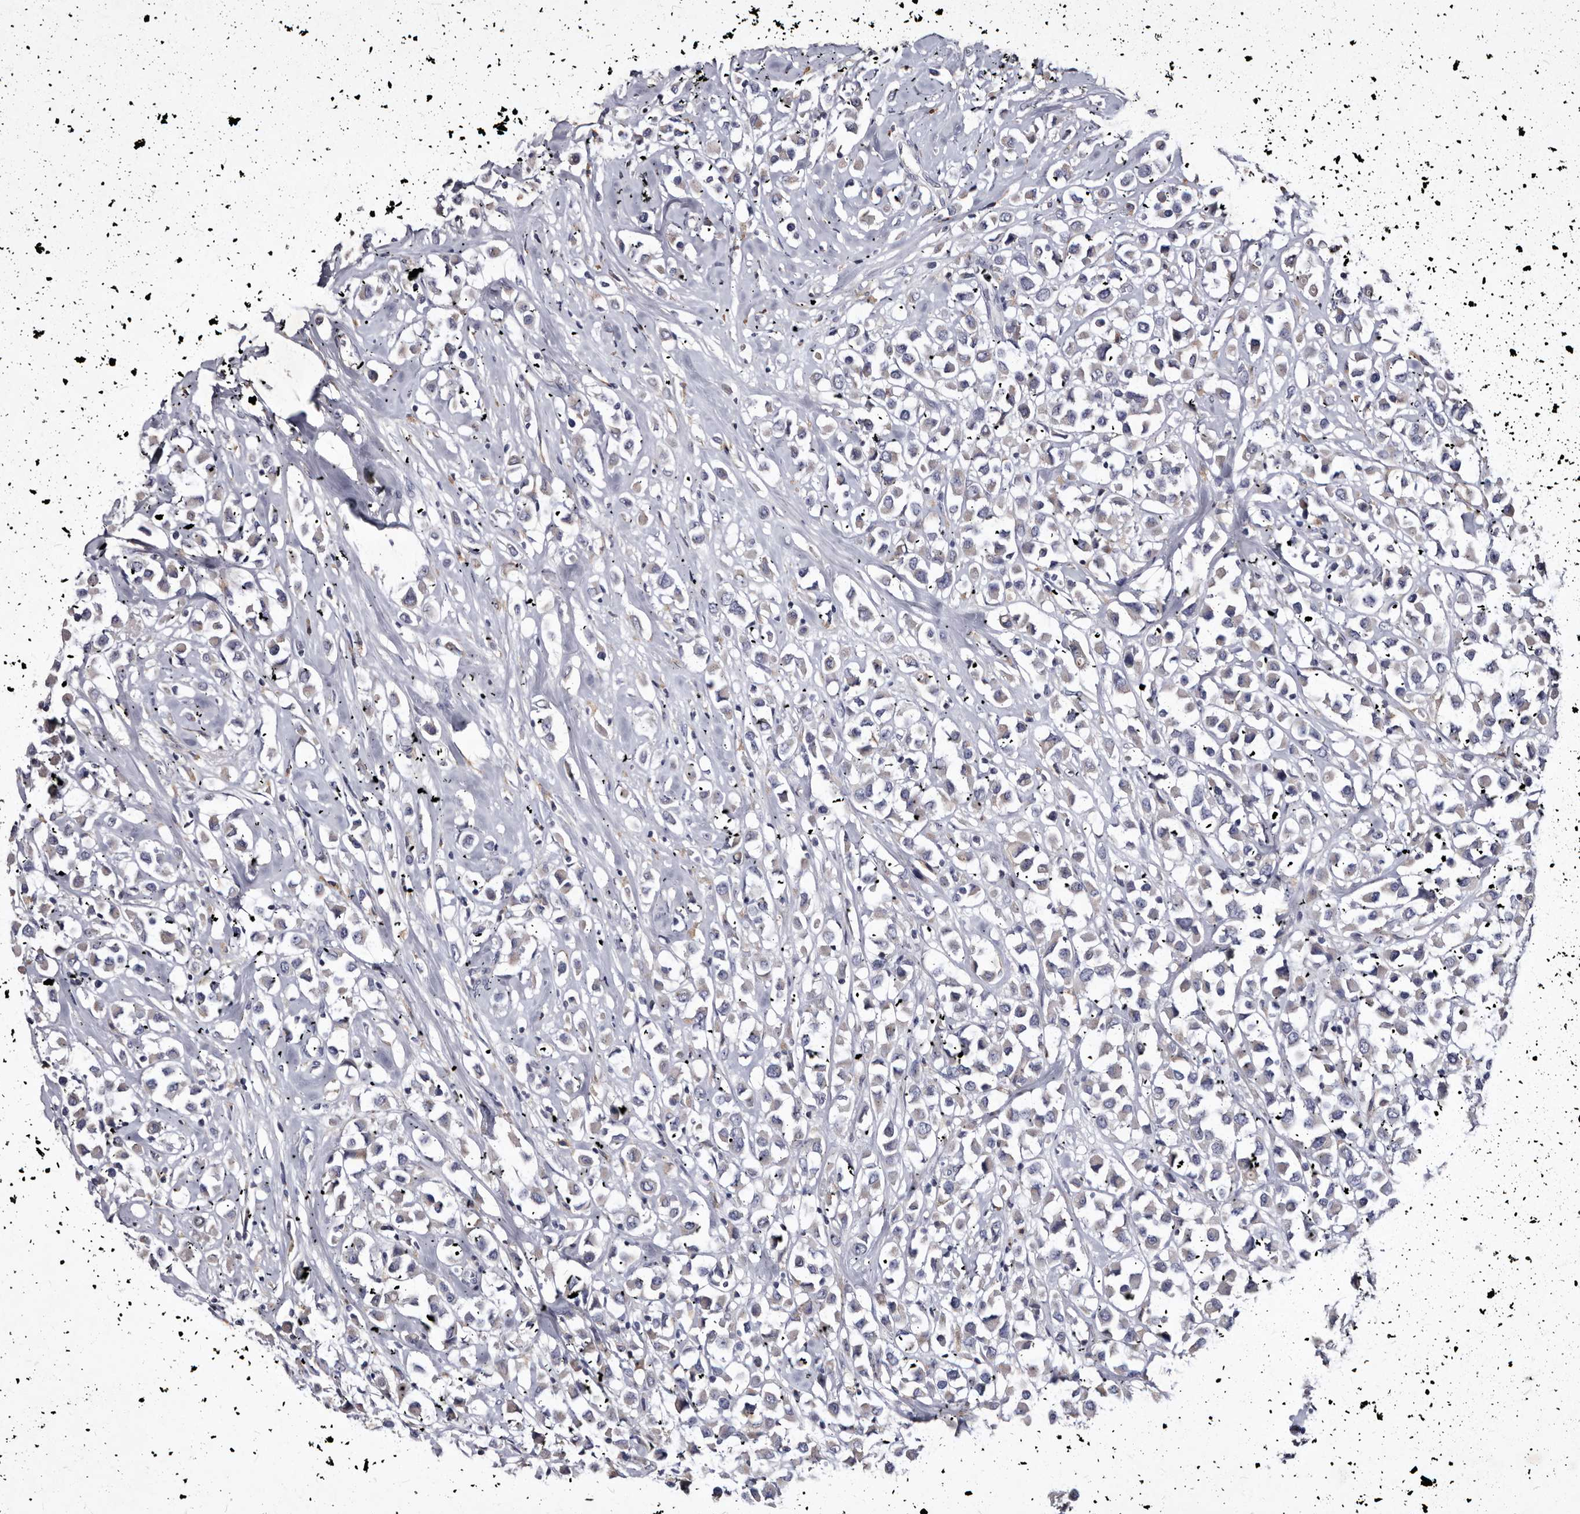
{"staining": {"intensity": "negative", "quantity": "none", "location": "none"}, "tissue": "breast cancer", "cell_type": "Tumor cells", "image_type": "cancer", "snomed": [{"axis": "morphology", "description": "Duct carcinoma"}, {"axis": "topography", "description": "Breast"}], "caption": "Immunohistochemistry of human breast intraductal carcinoma displays no staining in tumor cells.", "gene": "SLC39A2", "patient": {"sex": "female", "age": 61}}